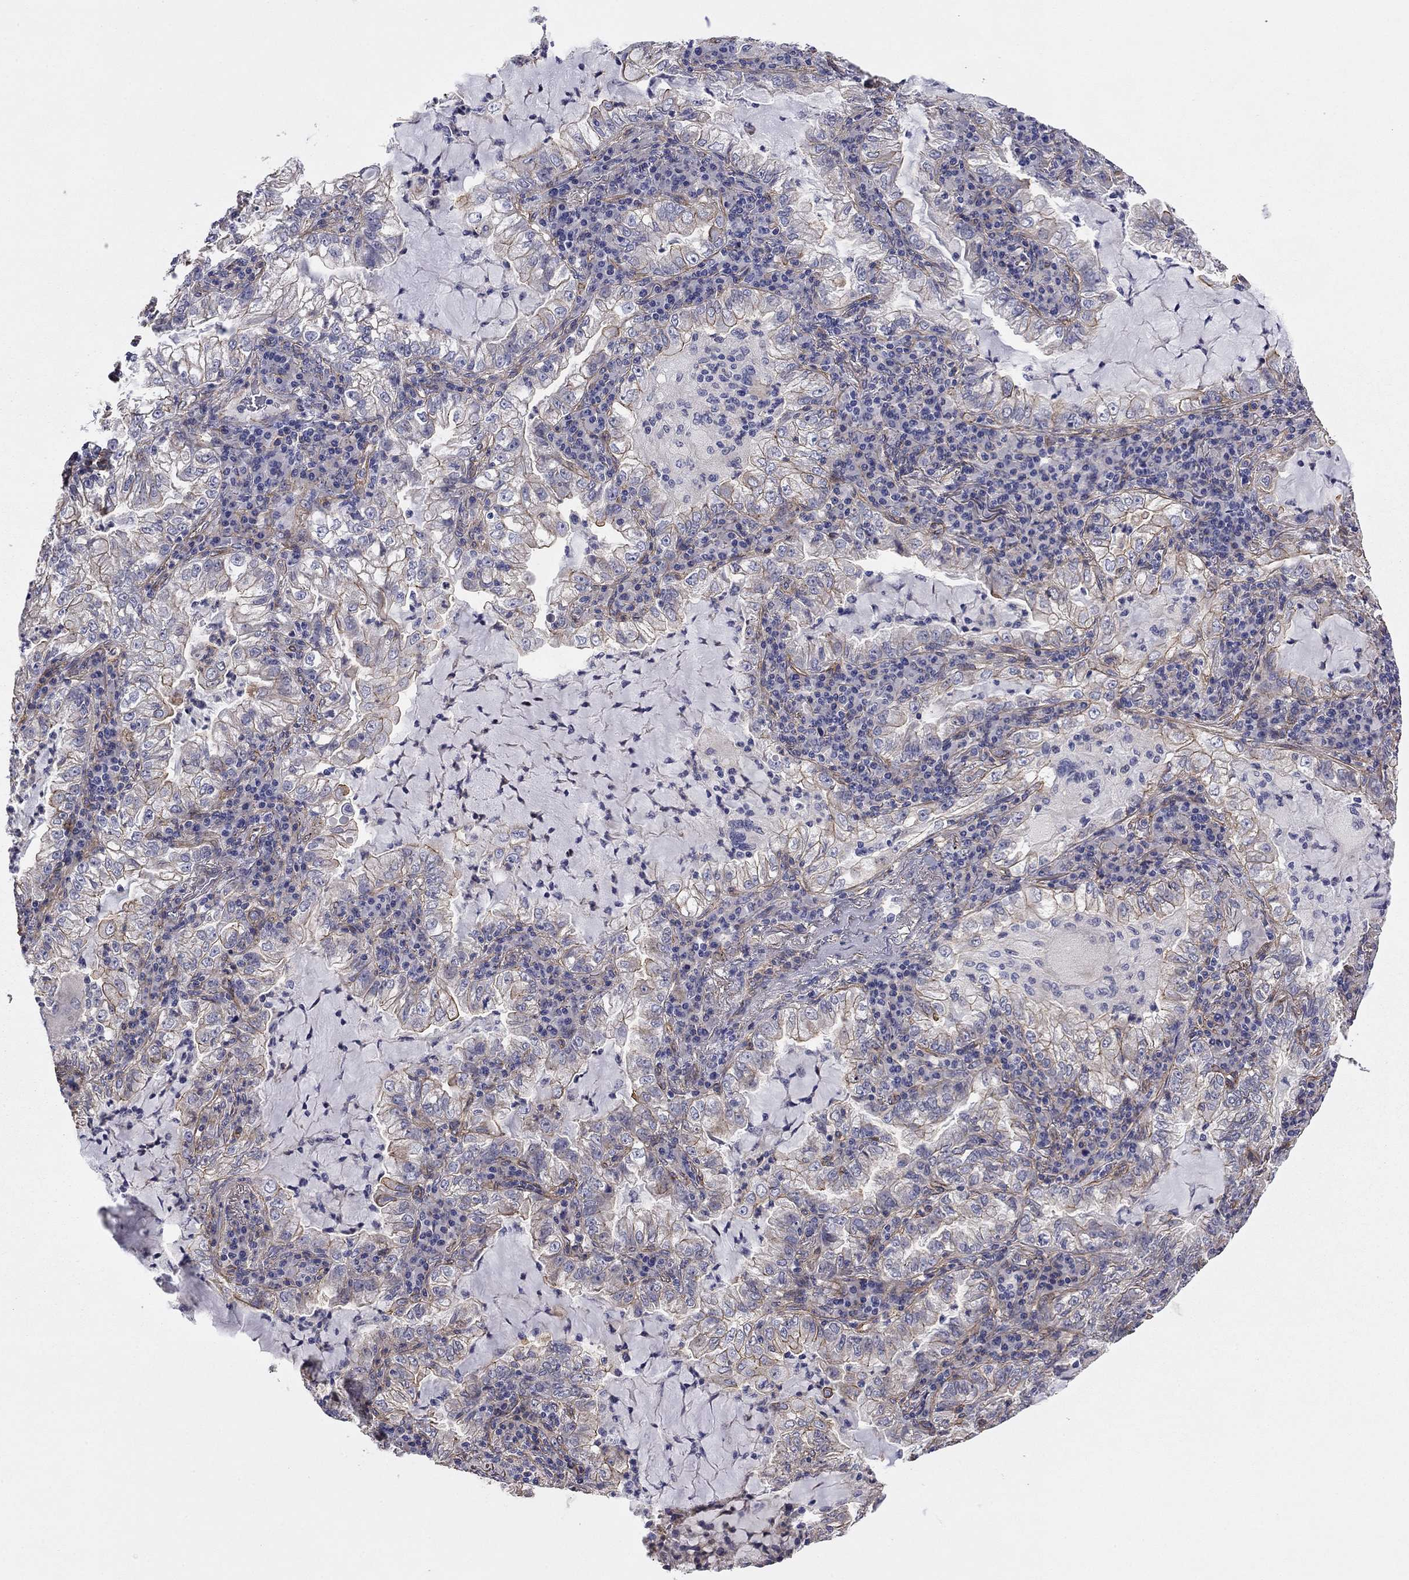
{"staining": {"intensity": "moderate", "quantity": "25%-75%", "location": "cytoplasmic/membranous"}, "tissue": "lung cancer", "cell_type": "Tumor cells", "image_type": "cancer", "snomed": [{"axis": "morphology", "description": "Adenocarcinoma, NOS"}, {"axis": "topography", "description": "Lung"}], "caption": "Protein expression analysis of lung adenocarcinoma exhibits moderate cytoplasmic/membranous positivity in about 25%-75% of tumor cells.", "gene": "TCHH", "patient": {"sex": "female", "age": 73}}